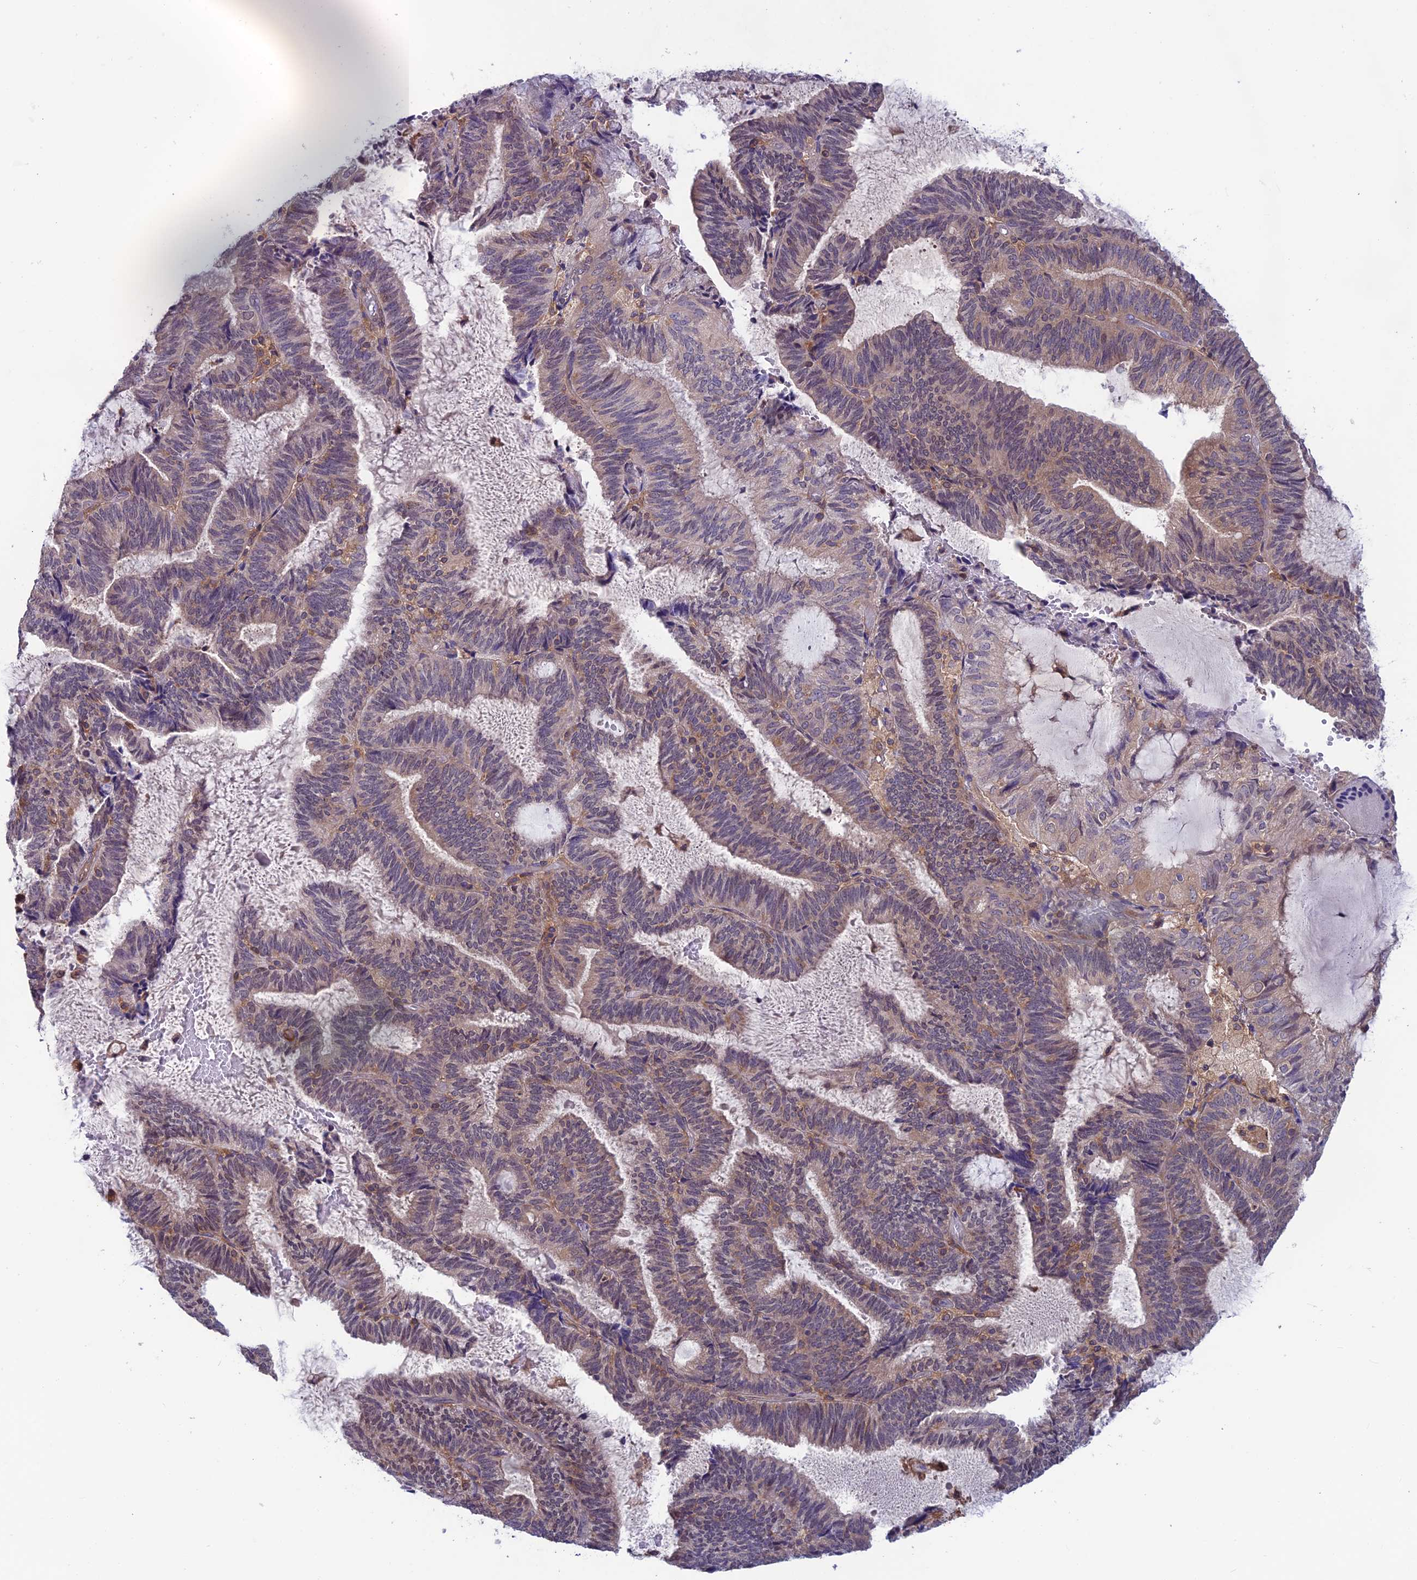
{"staining": {"intensity": "weak", "quantity": ">75%", "location": "cytoplasmic/membranous"}, "tissue": "endometrial cancer", "cell_type": "Tumor cells", "image_type": "cancer", "snomed": [{"axis": "morphology", "description": "Adenocarcinoma, NOS"}, {"axis": "topography", "description": "Endometrium"}], "caption": "Immunohistochemical staining of endometrial cancer displays low levels of weak cytoplasmic/membranous staining in about >75% of tumor cells.", "gene": "MAST2", "patient": {"sex": "female", "age": 81}}